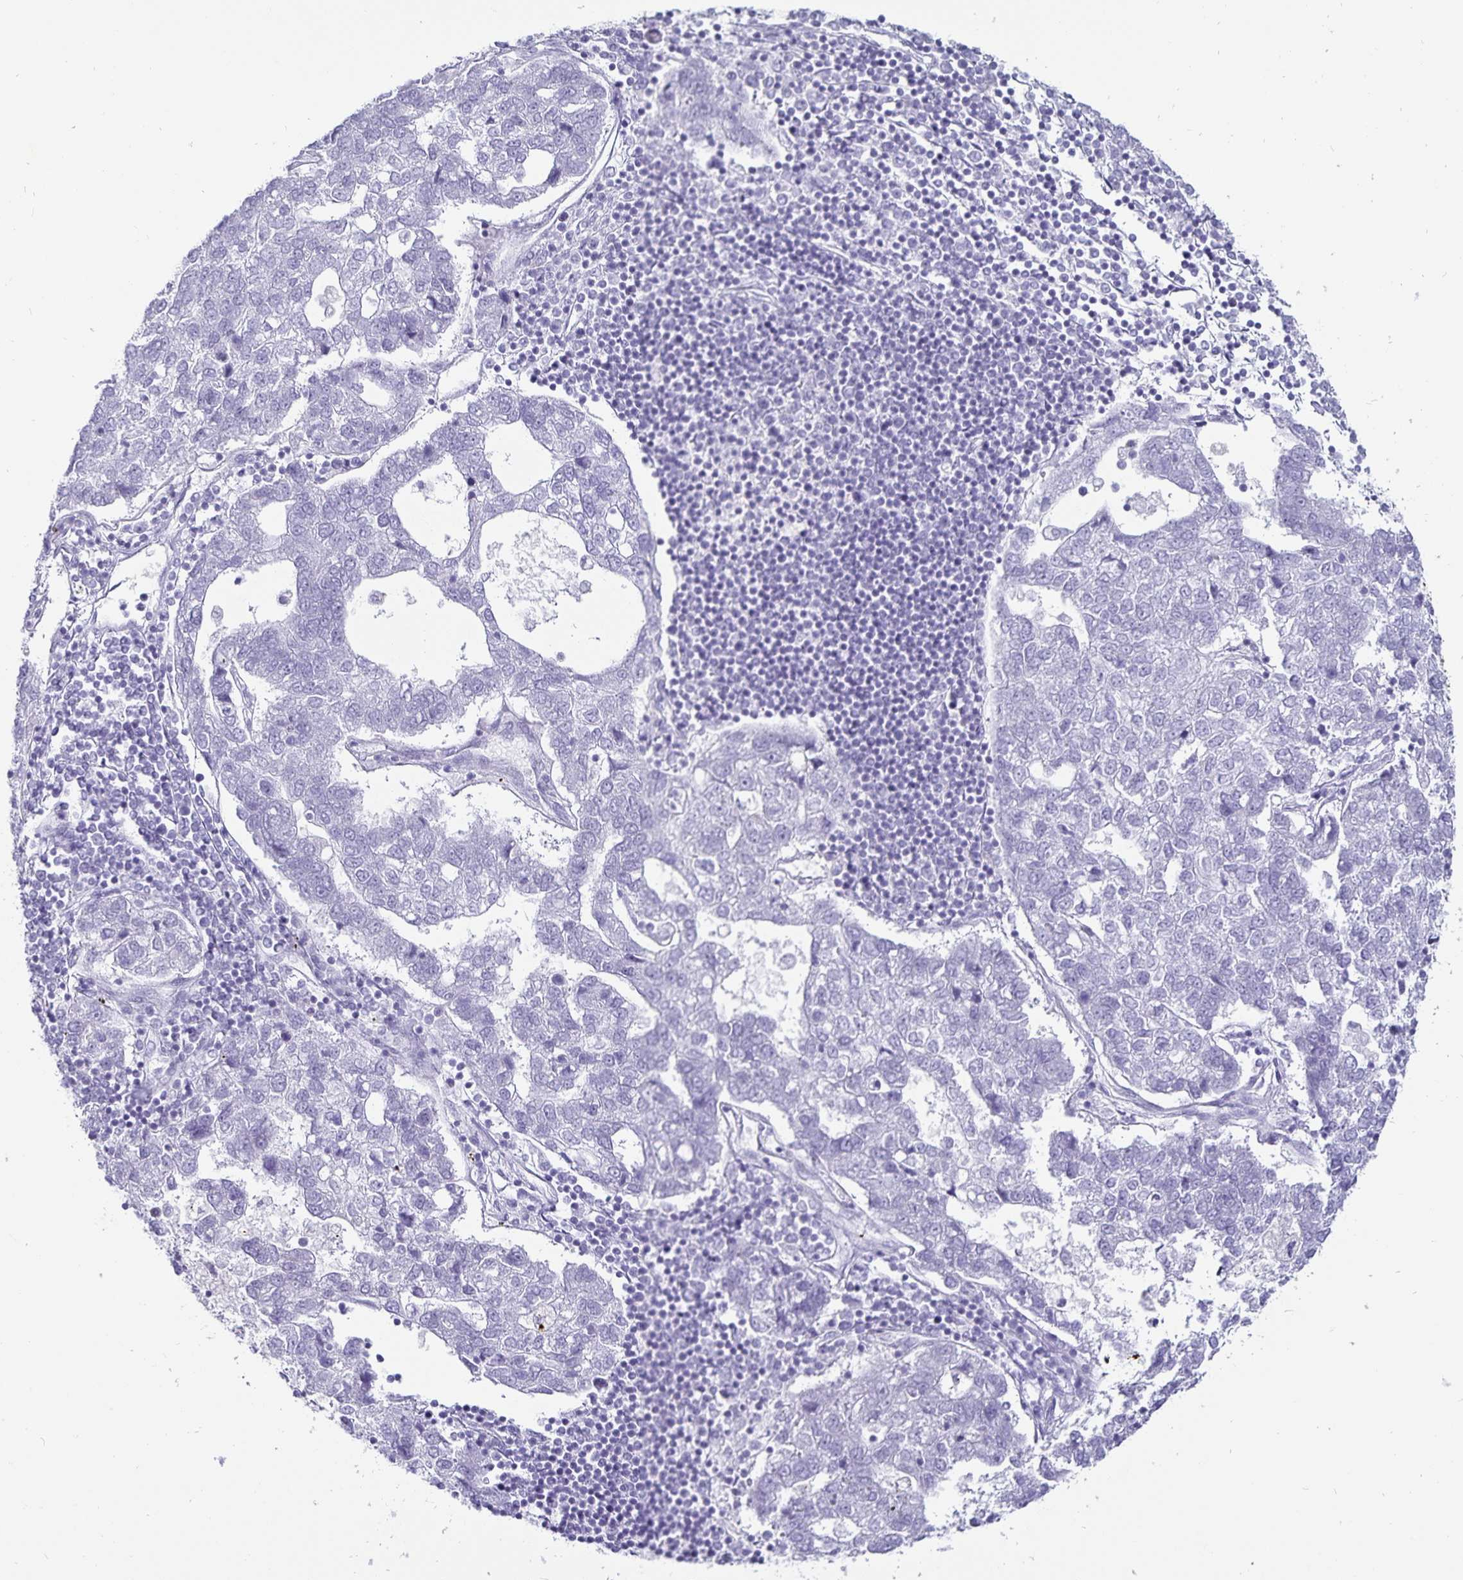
{"staining": {"intensity": "negative", "quantity": "none", "location": "none"}, "tissue": "pancreatic cancer", "cell_type": "Tumor cells", "image_type": "cancer", "snomed": [{"axis": "morphology", "description": "Adenocarcinoma, NOS"}, {"axis": "topography", "description": "Pancreas"}], "caption": "This is a histopathology image of IHC staining of pancreatic cancer (adenocarcinoma), which shows no staining in tumor cells.", "gene": "DEFA6", "patient": {"sex": "female", "age": 61}}